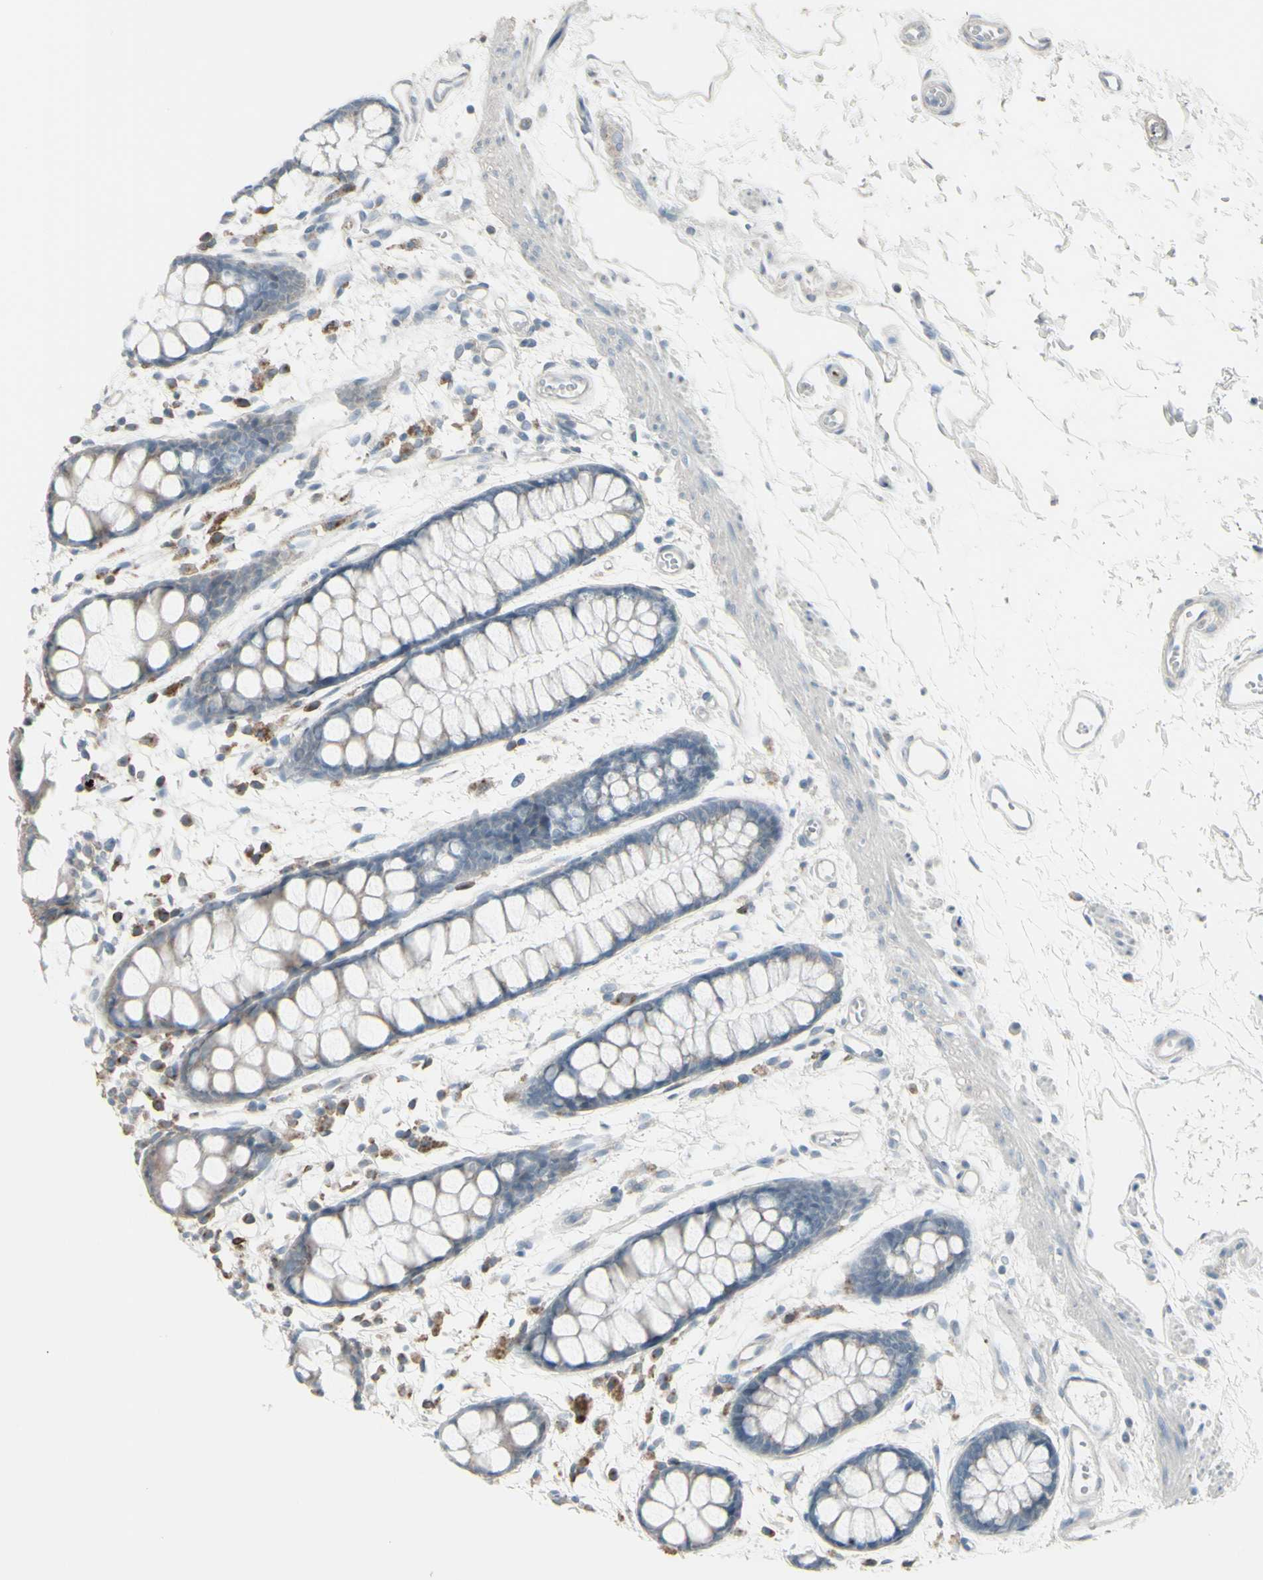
{"staining": {"intensity": "weak", "quantity": "25%-75%", "location": "cytoplasmic/membranous"}, "tissue": "rectum", "cell_type": "Glandular cells", "image_type": "normal", "snomed": [{"axis": "morphology", "description": "Normal tissue, NOS"}, {"axis": "topography", "description": "Rectum"}], "caption": "An immunohistochemistry photomicrograph of unremarkable tissue is shown. Protein staining in brown shows weak cytoplasmic/membranous positivity in rectum within glandular cells. (Stains: DAB in brown, nuclei in blue, Microscopy: brightfield microscopy at high magnification).", "gene": "CD79B", "patient": {"sex": "female", "age": 66}}